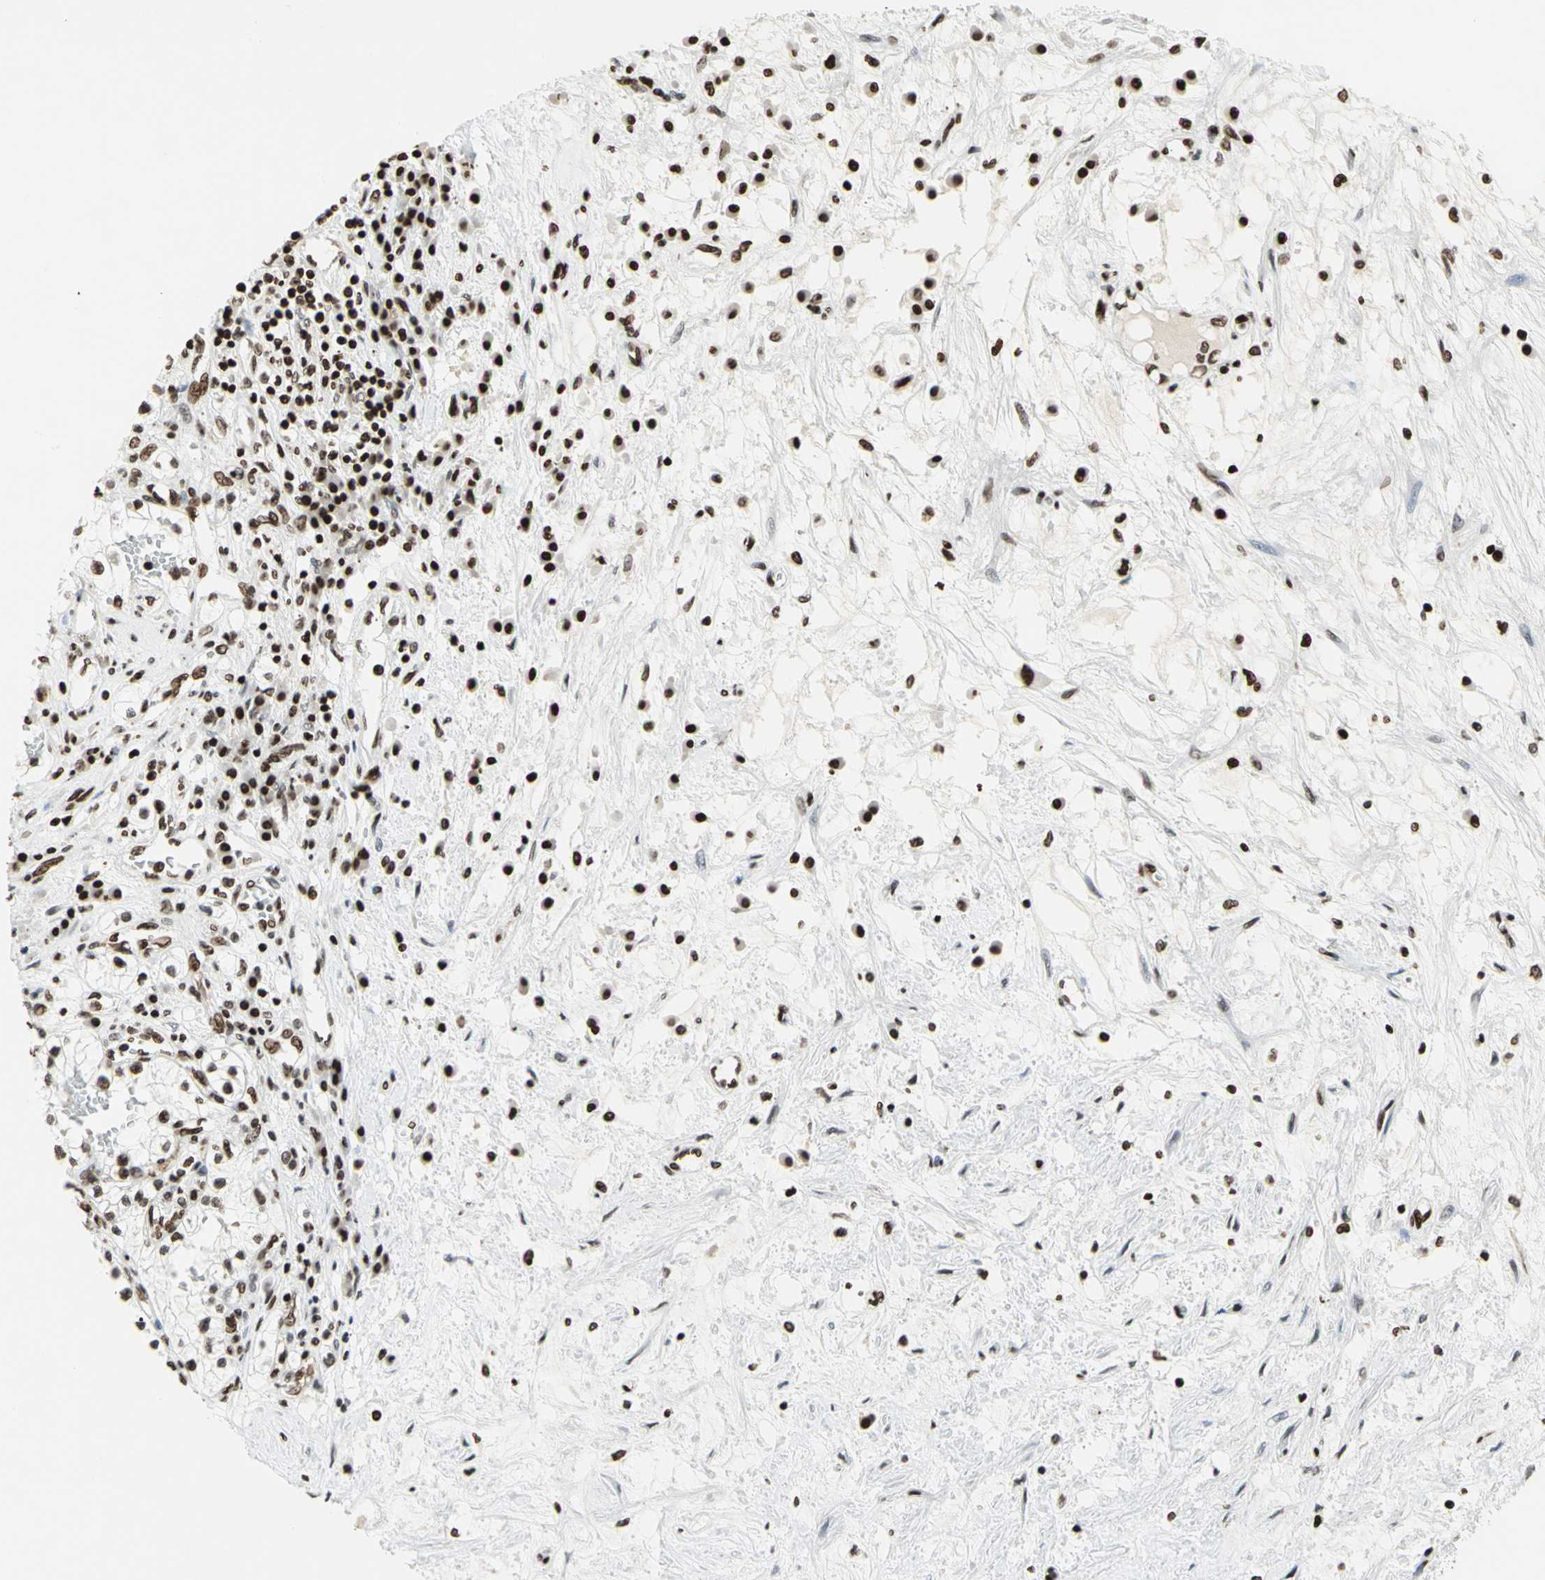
{"staining": {"intensity": "strong", "quantity": ">75%", "location": "nuclear"}, "tissue": "renal cancer", "cell_type": "Tumor cells", "image_type": "cancer", "snomed": [{"axis": "morphology", "description": "Adenocarcinoma, NOS"}, {"axis": "topography", "description": "Kidney"}], "caption": "Immunohistochemical staining of renal cancer (adenocarcinoma) displays high levels of strong nuclear protein expression in approximately >75% of tumor cells.", "gene": "HMGB1", "patient": {"sex": "male", "age": 68}}